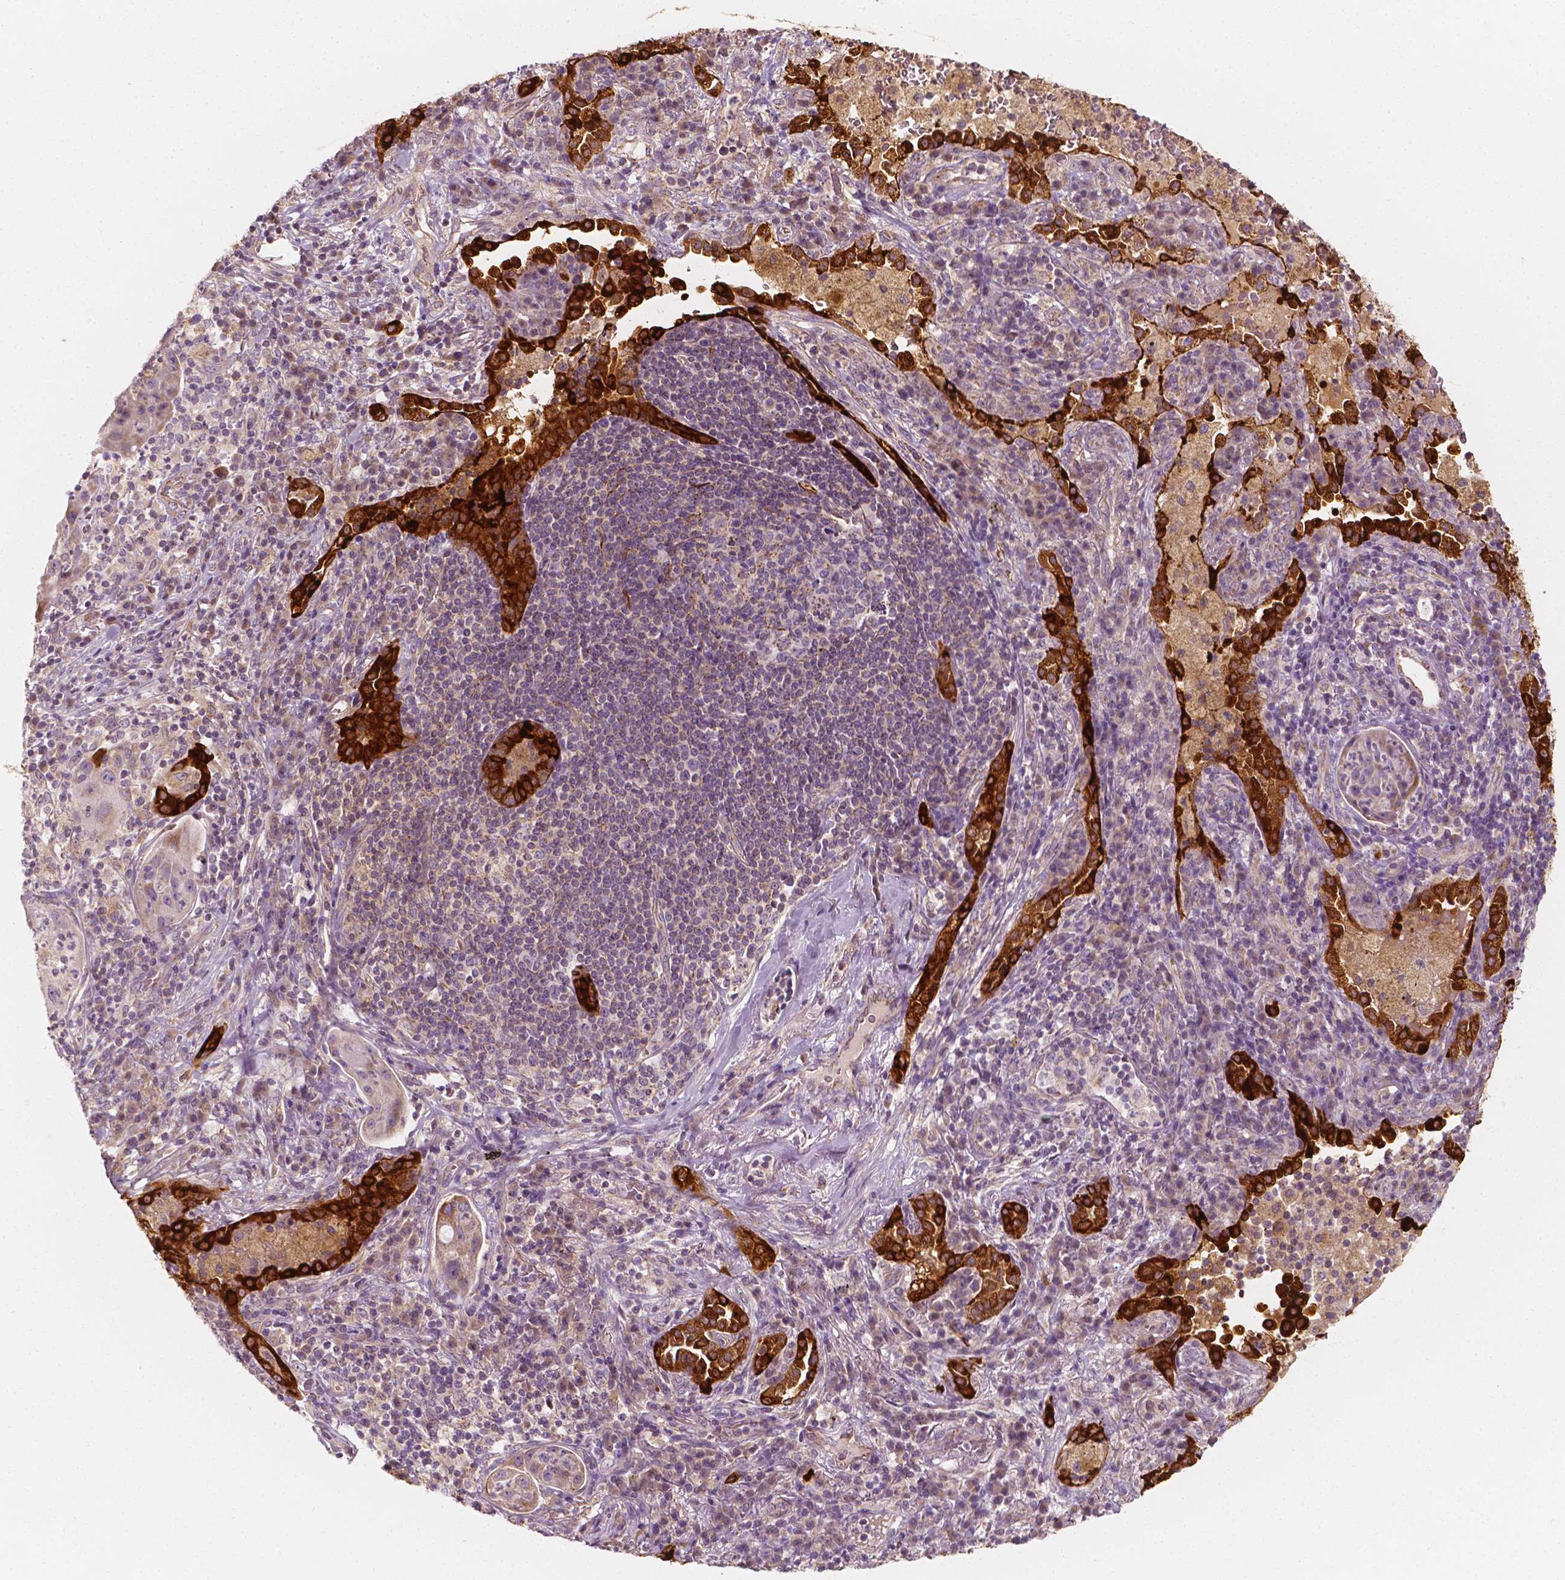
{"staining": {"intensity": "negative", "quantity": "none", "location": "none"}, "tissue": "lung cancer", "cell_type": "Tumor cells", "image_type": "cancer", "snomed": [{"axis": "morphology", "description": "Squamous cell carcinoma, NOS"}, {"axis": "topography", "description": "Lung"}], "caption": "The micrograph shows no significant expression in tumor cells of lung cancer (squamous cell carcinoma).", "gene": "SHPK", "patient": {"sex": "female", "age": 59}}